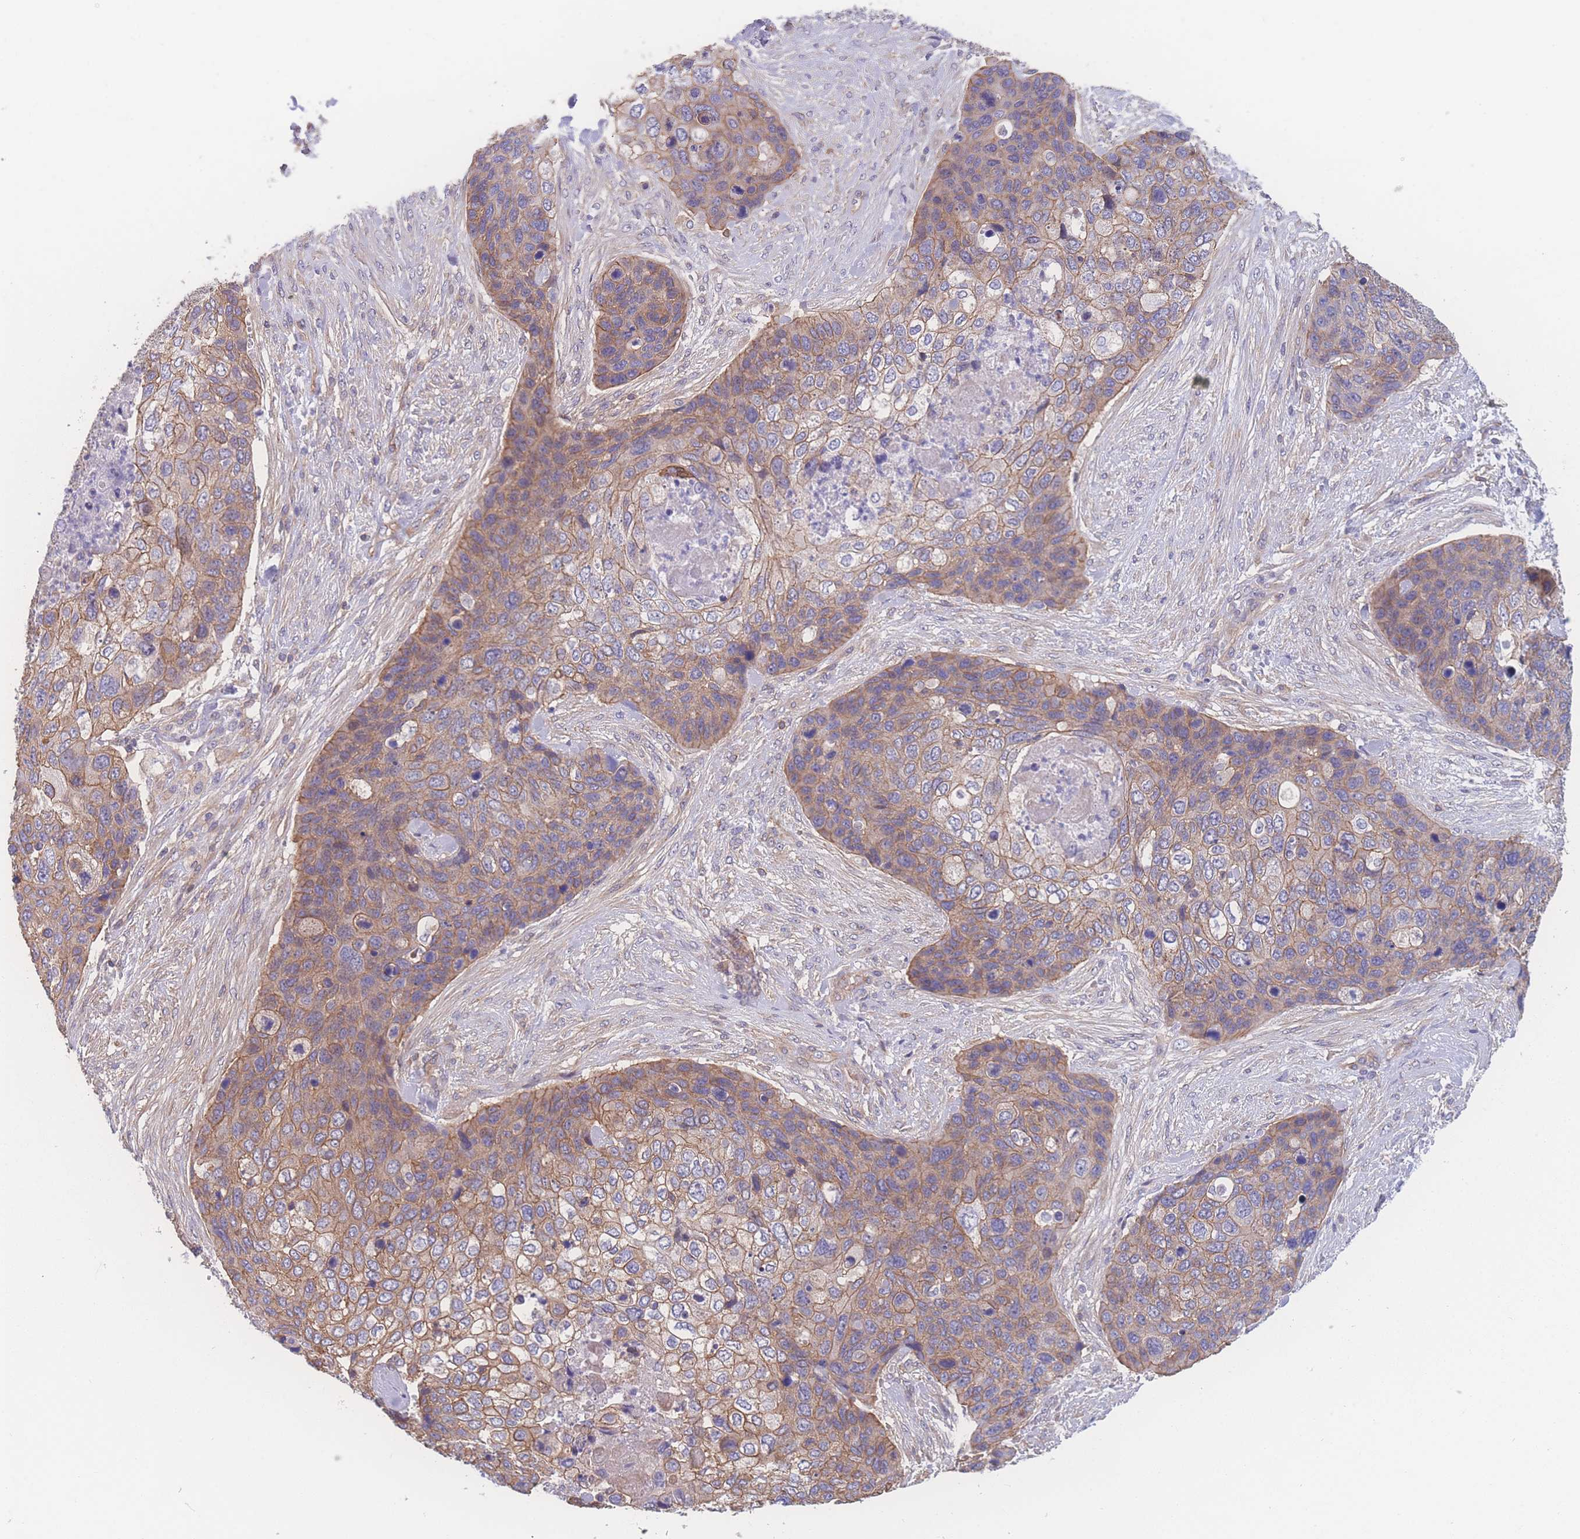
{"staining": {"intensity": "moderate", "quantity": ">75%", "location": "cytoplasmic/membranous"}, "tissue": "skin cancer", "cell_type": "Tumor cells", "image_type": "cancer", "snomed": [{"axis": "morphology", "description": "Basal cell carcinoma"}, {"axis": "topography", "description": "Skin"}], "caption": "Immunohistochemical staining of human skin basal cell carcinoma demonstrates medium levels of moderate cytoplasmic/membranous protein staining in approximately >75% of tumor cells. Using DAB (3,3'-diaminobenzidine) (brown) and hematoxylin (blue) stains, captured at high magnification using brightfield microscopy.", "gene": "CFAP97", "patient": {"sex": "female", "age": 74}}